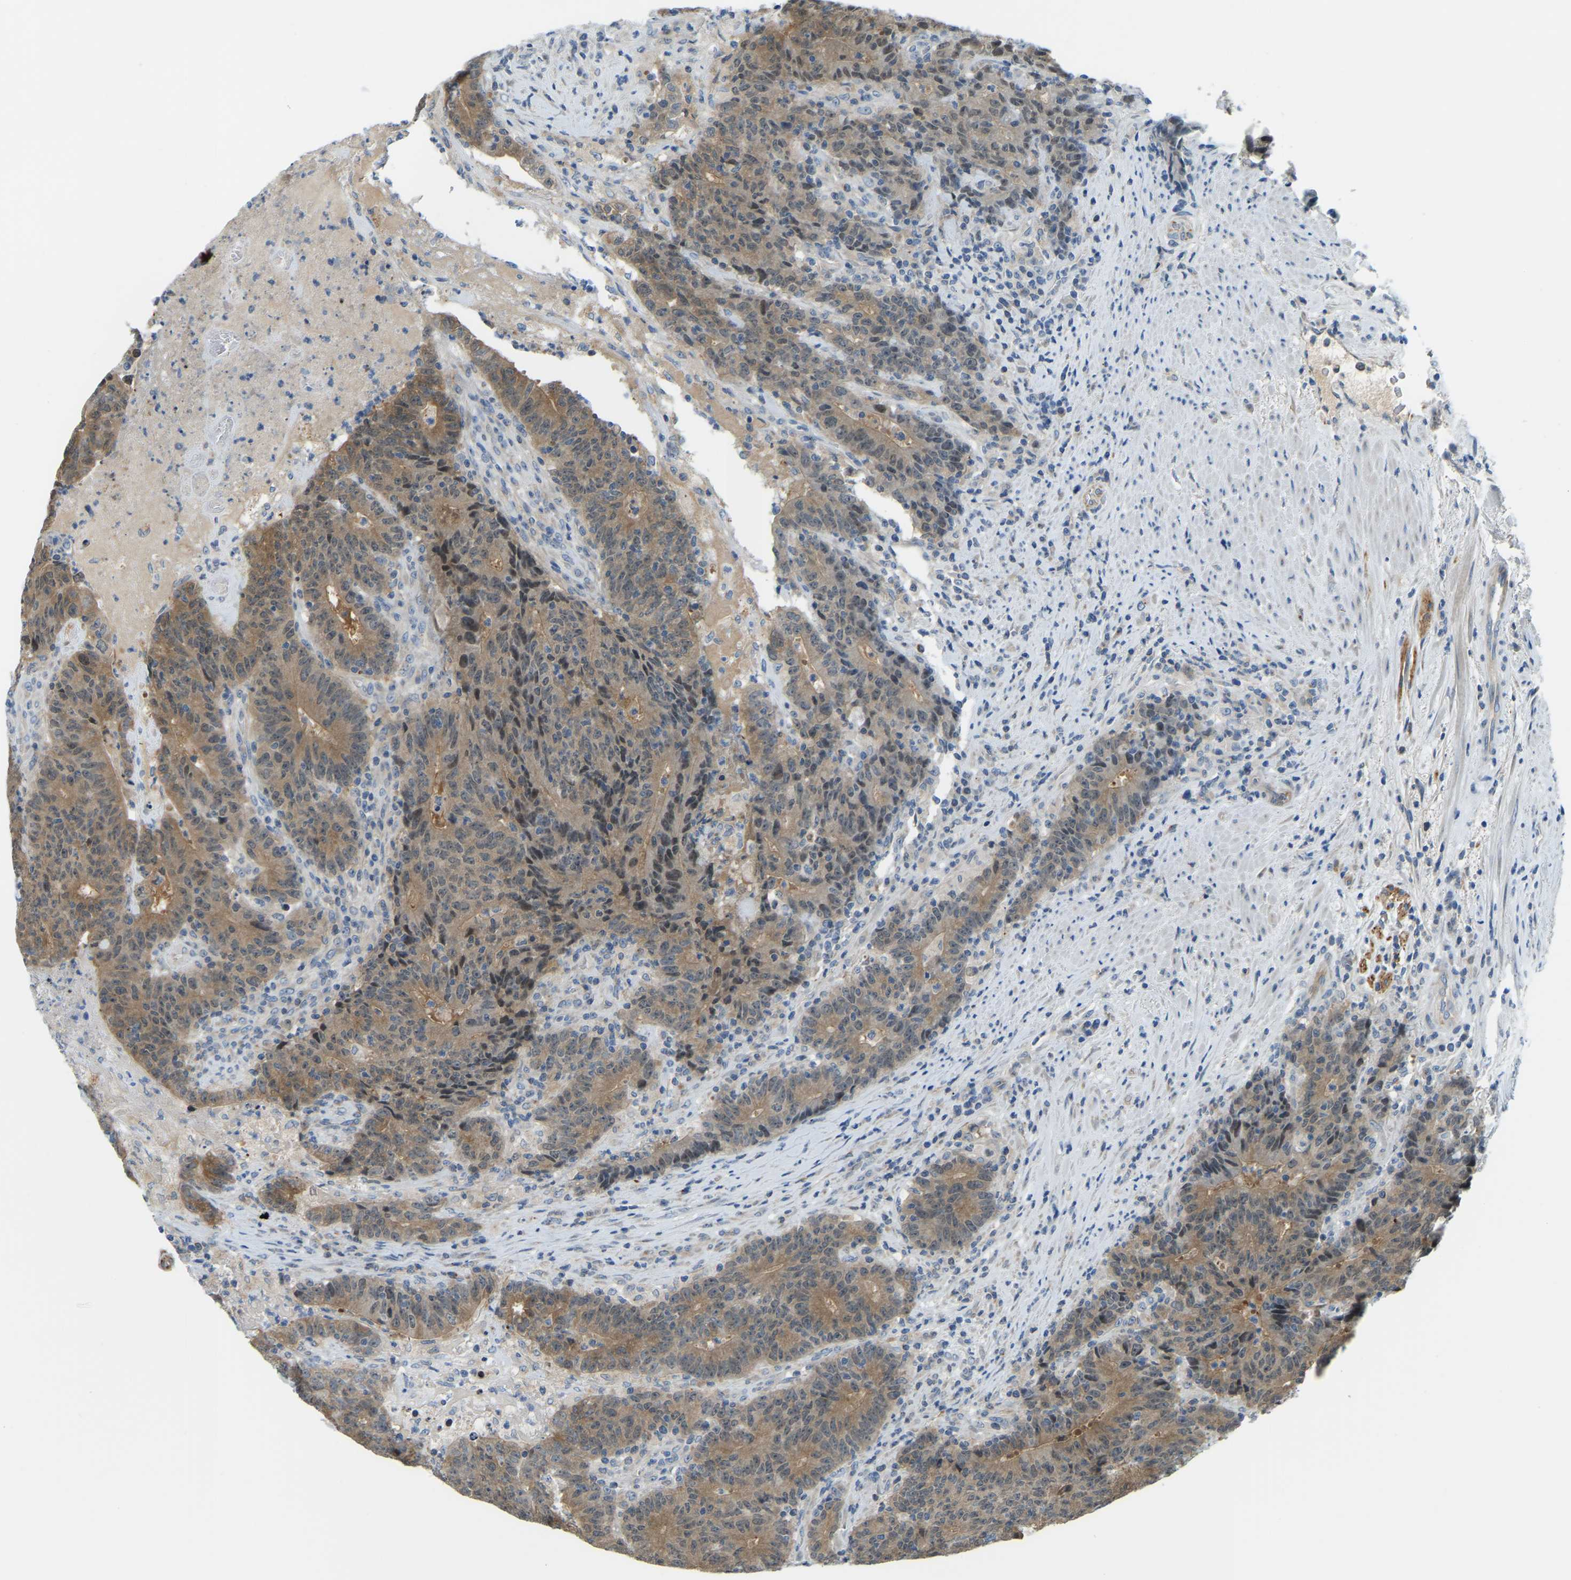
{"staining": {"intensity": "moderate", "quantity": ">75%", "location": "cytoplasmic/membranous"}, "tissue": "colorectal cancer", "cell_type": "Tumor cells", "image_type": "cancer", "snomed": [{"axis": "morphology", "description": "Normal tissue, NOS"}, {"axis": "morphology", "description": "Adenocarcinoma, NOS"}, {"axis": "topography", "description": "Colon"}], "caption": "Colorectal cancer stained with DAB immunohistochemistry (IHC) exhibits medium levels of moderate cytoplasmic/membranous positivity in approximately >75% of tumor cells.", "gene": "NME8", "patient": {"sex": "female", "age": 75}}